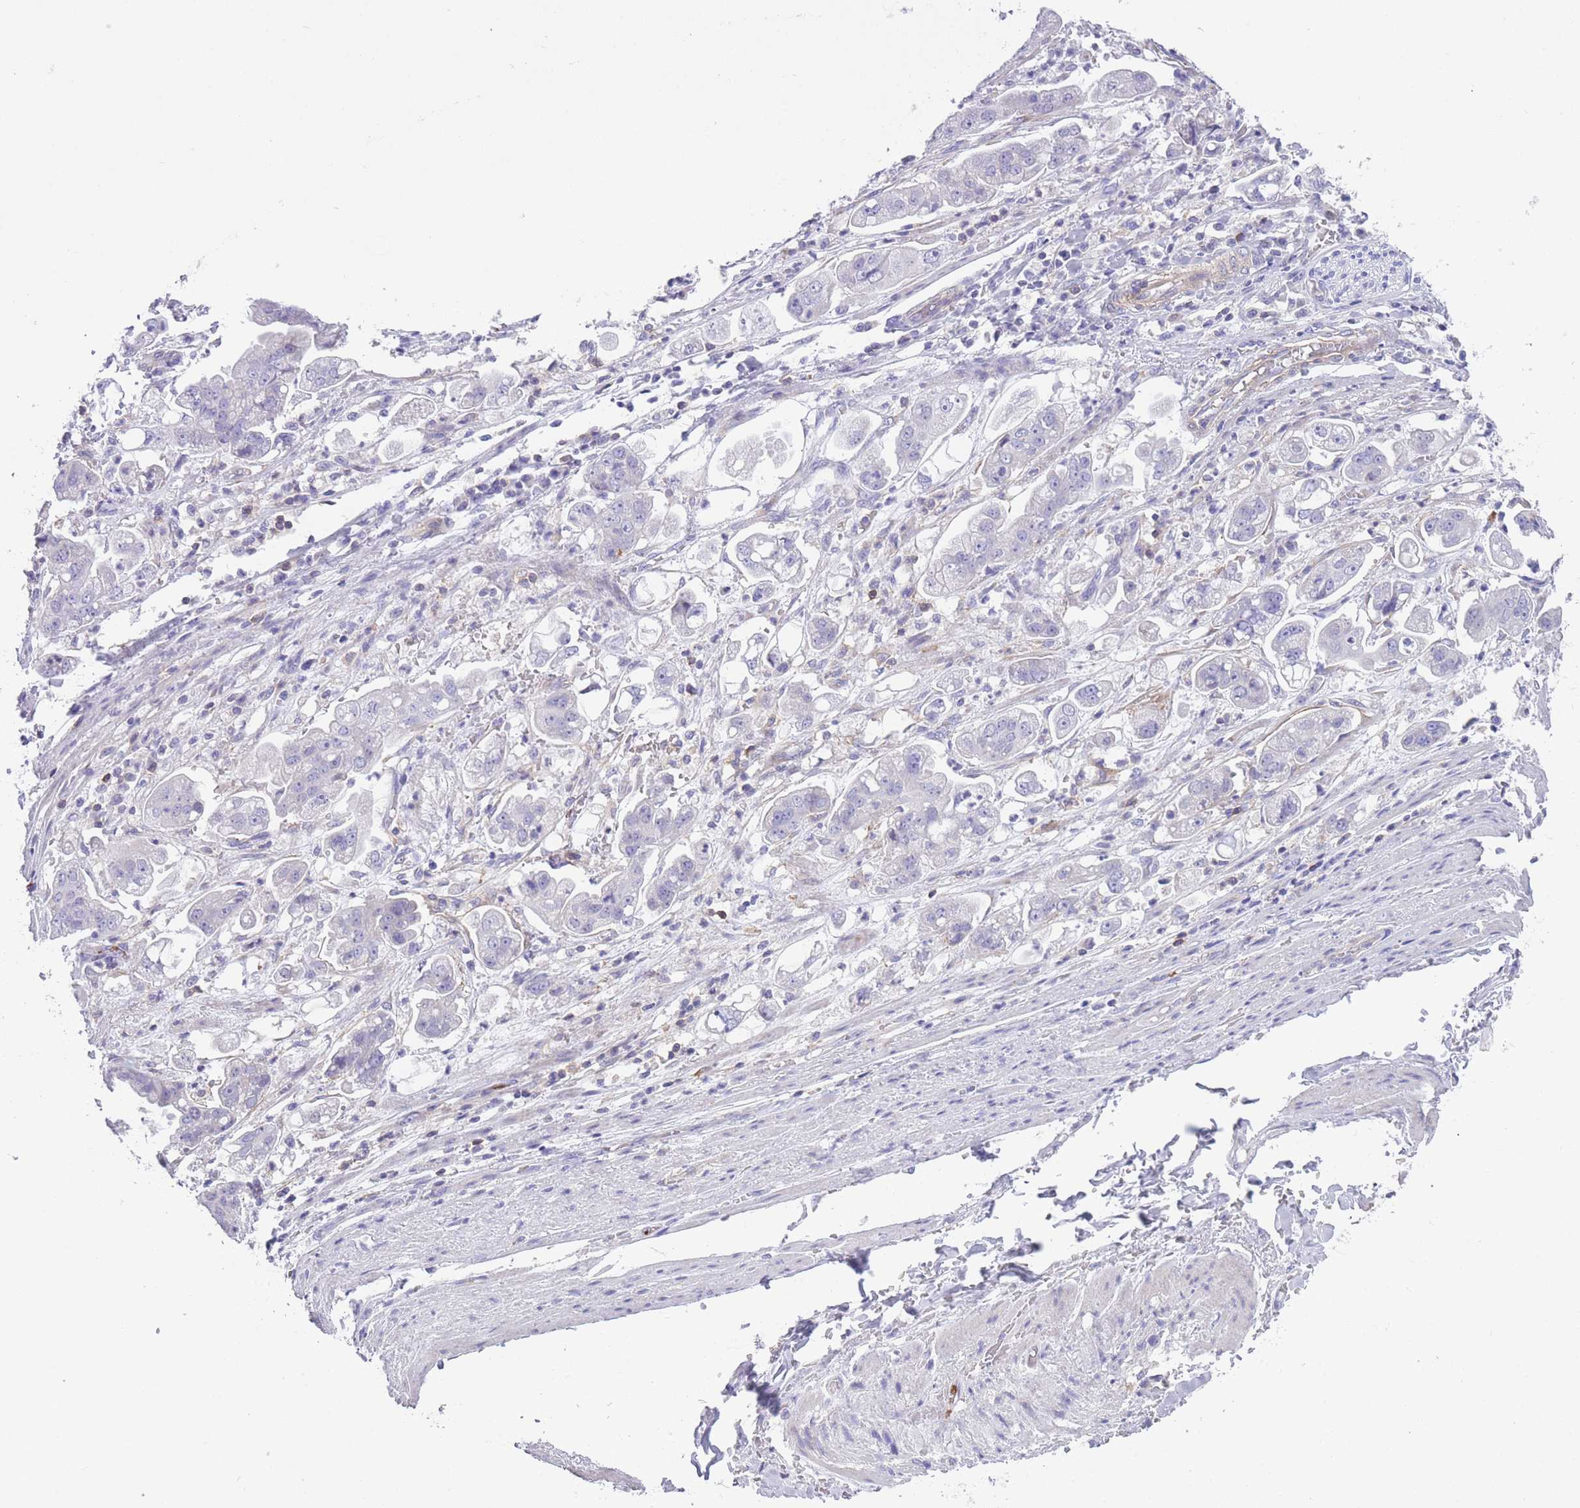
{"staining": {"intensity": "negative", "quantity": "none", "location": "none"}, "tissue": "stomach cancer", "cell_type": "Tumor cells", "image_type": "cancer", "snomed": [{"axis": "morphology", "description": "Adenocarcinoma, NOS"}, {"axis": "topography", "description": "Stomach"}], "caption": "Tumor cells are negative for brown protein staining in stomach cancer (adenocarcinoma). (DAB (3,3'-diaminobenzidine) immunohistochemistry visualized using brightfield microscopy, high magnification).", "gene": "LDB3", "patient": {"sex": "male", "age": 62}}